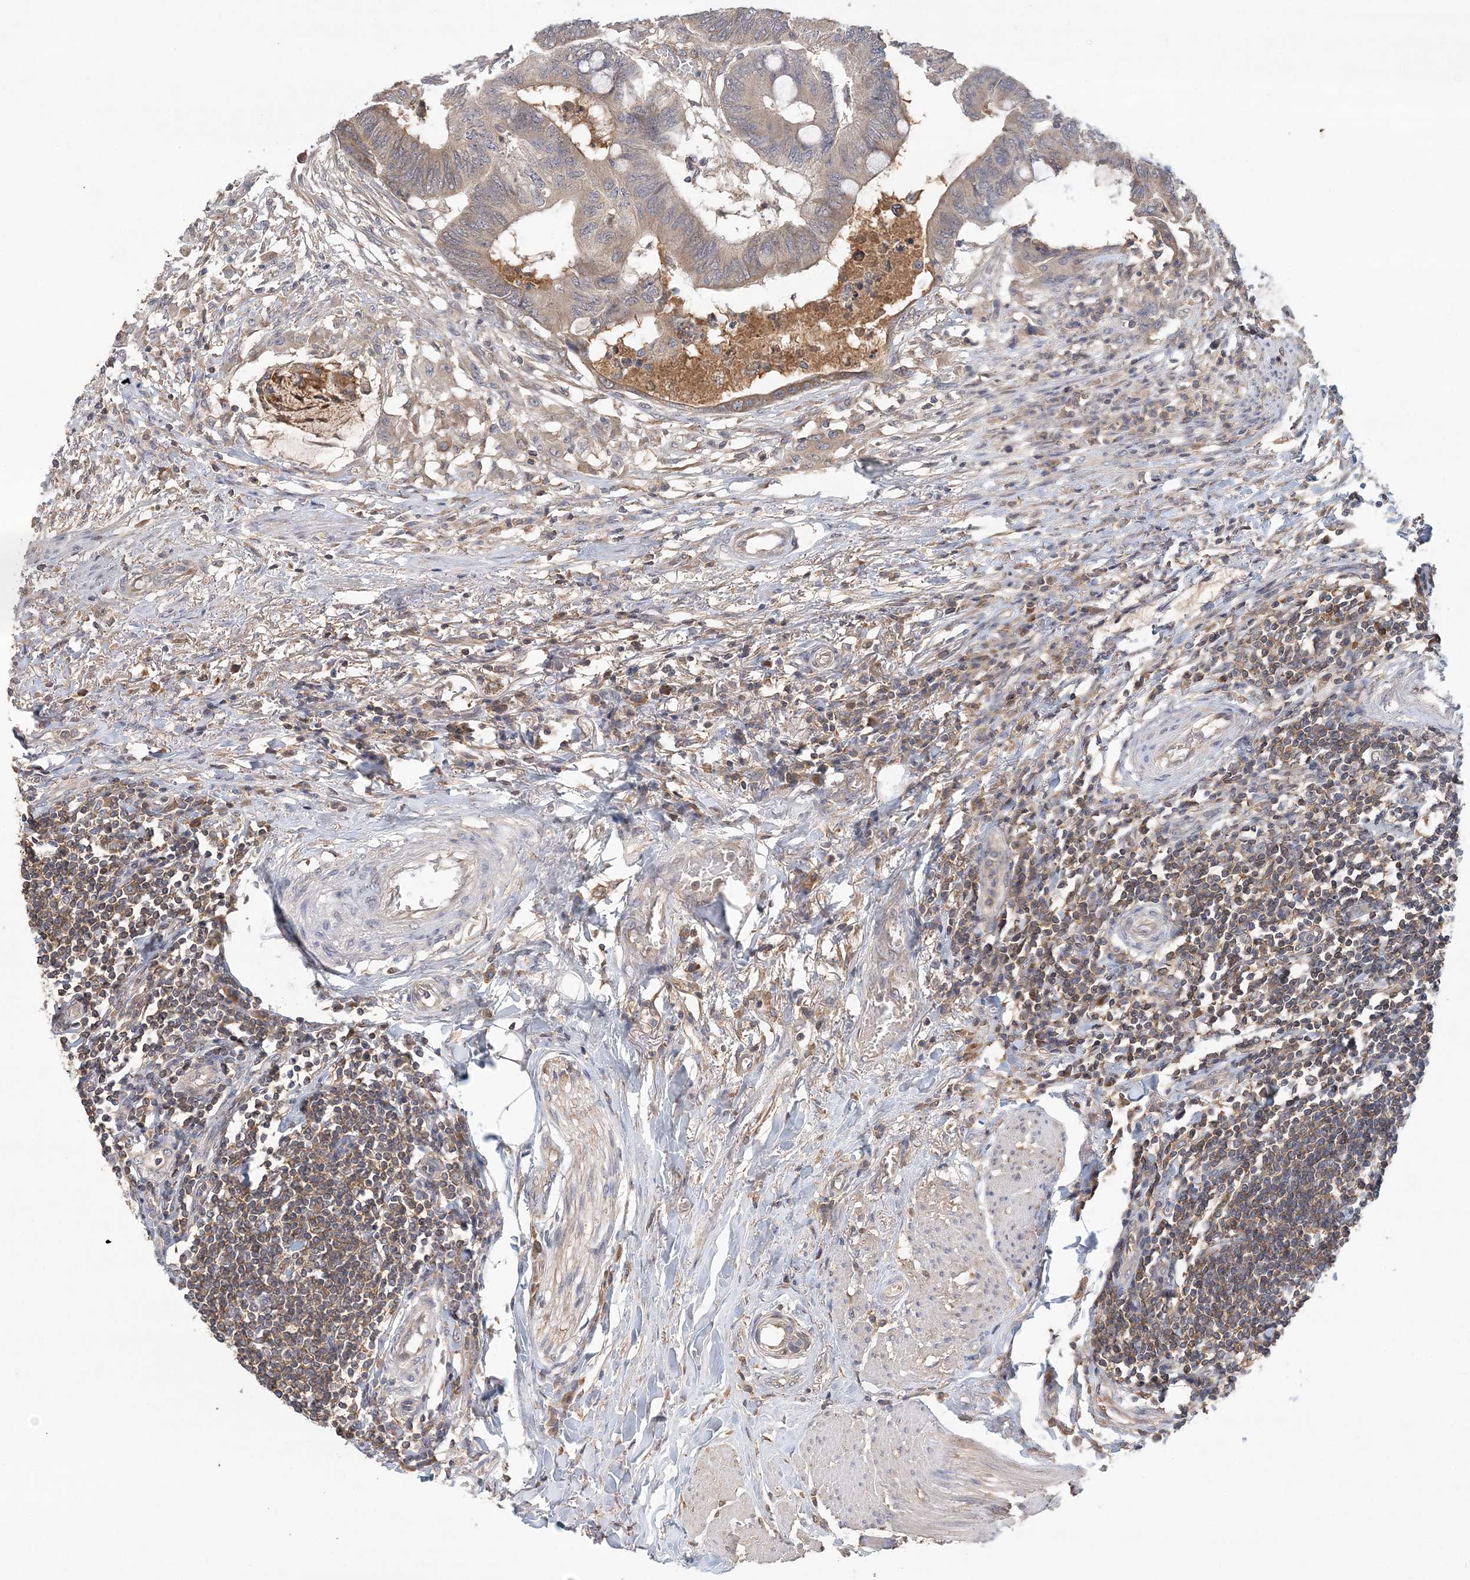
{"staining": {"intensity": "weak", "quantity": ">75%", "location": "cytoplasmic/membranous"}, "tissue": "colorectal cancer", "cell_type": "Tumor cells", "image_type": "cancer", "snomed": [{"axis": "morphology", "description": "Normal tissue, NOS"}, {"axis": "morphology", "description": "Adenocarcinoma, NOS"}, {"axis": "topography", "description": "Rectum"}, {"axis": "topography", "description": "Peripheral nerve tissue"}], "caption": "Immunohistochemistry of human colorectal cancer (adenocarcinoma) demonstrates low levels of weak cytoplasmic/membranous expression in about >75% of tumor cells. The protein of interest is stained brown, and the nuclei are stained in blue (DAB IHC with brightfield microscopy, high magnification).", "gene": "SYCP3", "patient": {"sex": "male", "age": 92}}